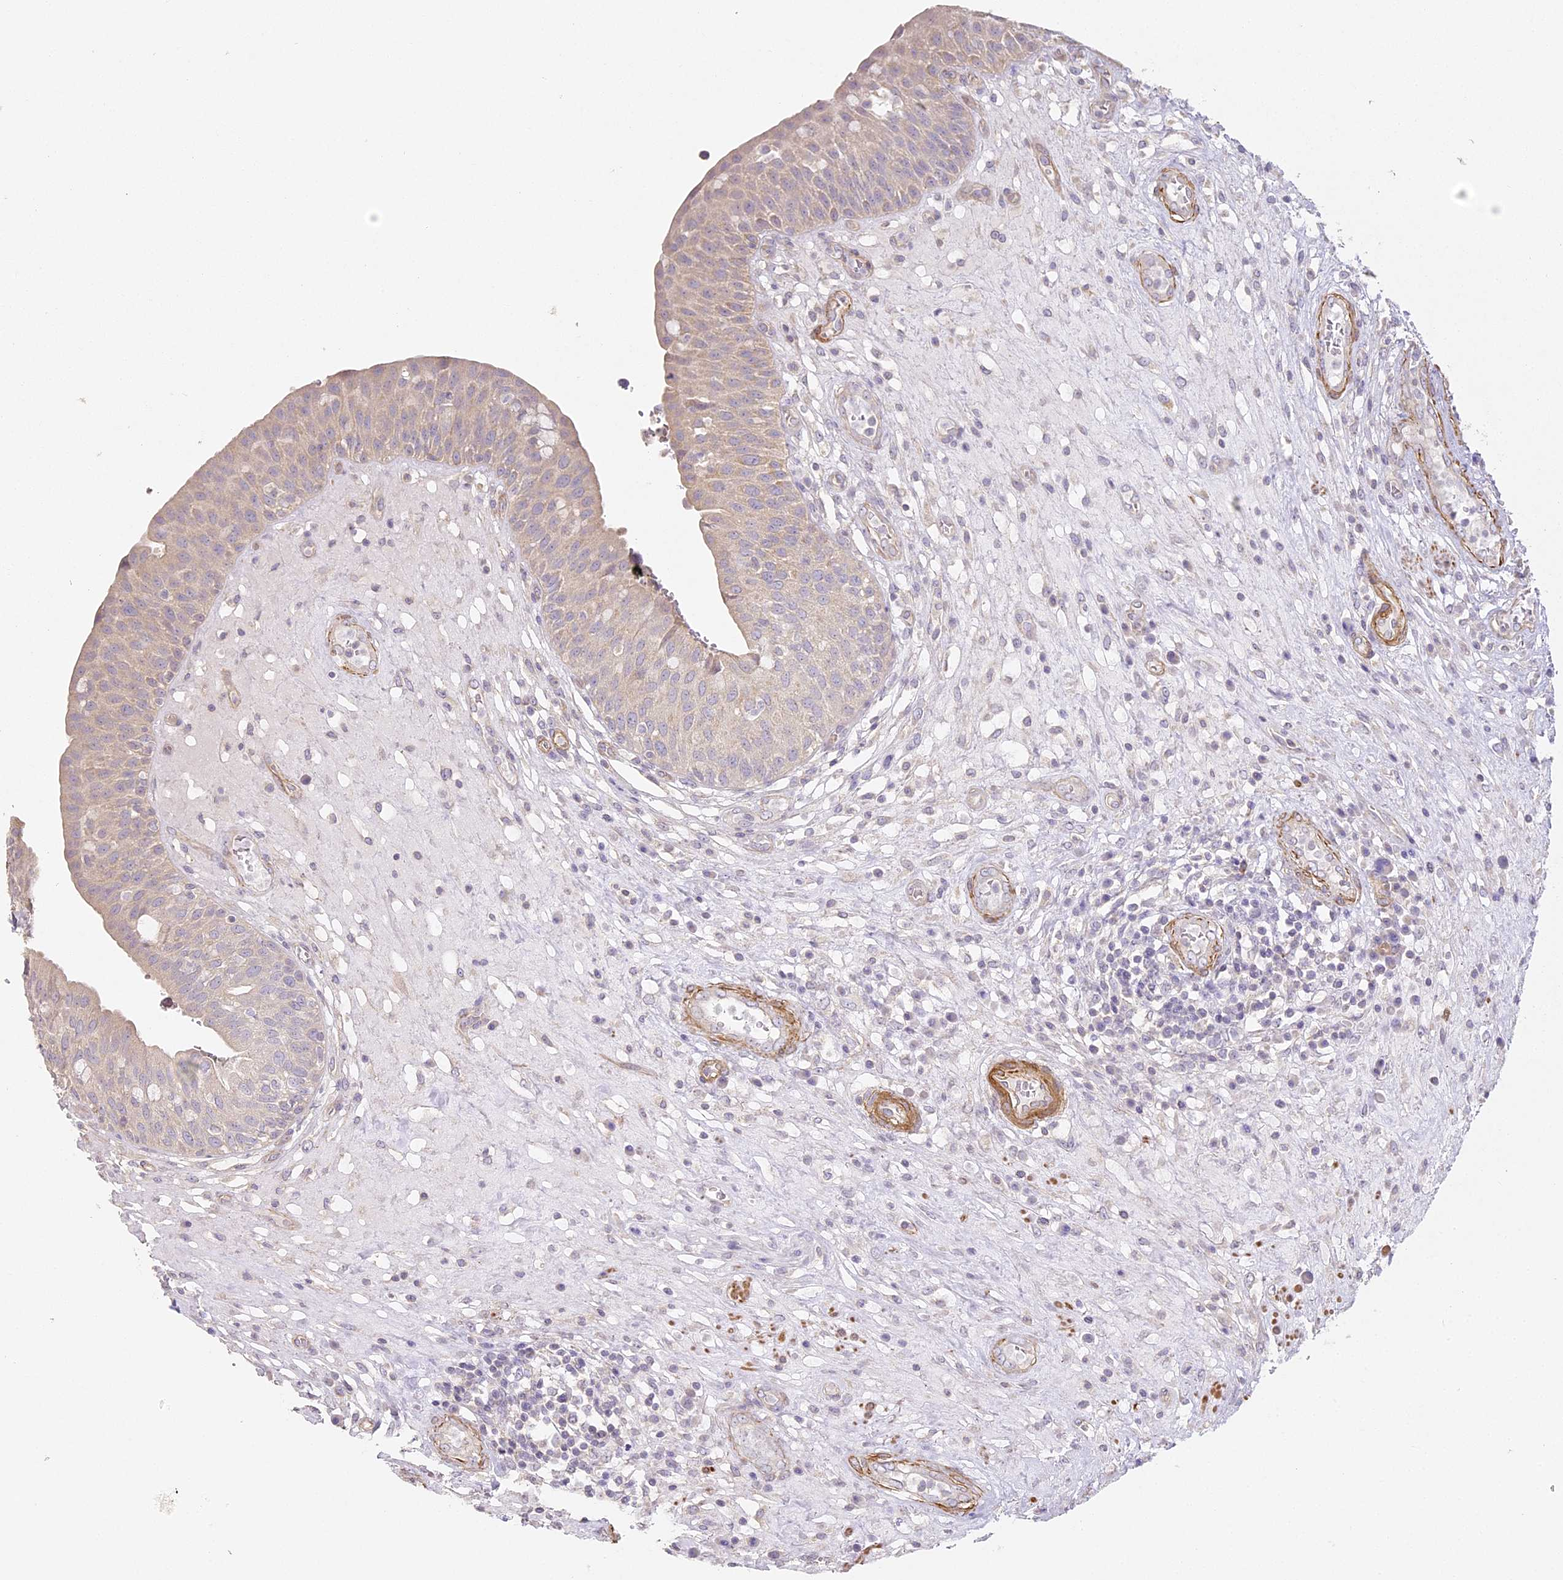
{"staining": {"intensity": "weak", "quantity": "<25%", "location": "cytoplasmic/membranous"}, "tissue": "urinary bladder", "cell_type": "Urothelial cells", "image_type": "normal", "snomed": [{"axis": "morphology", "description": "Normal tissue, NOS"}, {"axis": "topography", "description": "Urinary bladder"}], "caption": "Immunohistochemical staining of unremarkable human urinary bladder shows no significant staining in urothelial cells. (Stains: DAB immunohistochemistry (IHC) with hematoxylin counter stain, Microscopy: brightfield microscopy at high magnification).", "gene": "MED28", "patient": {"sex": "female", "age": 62}}